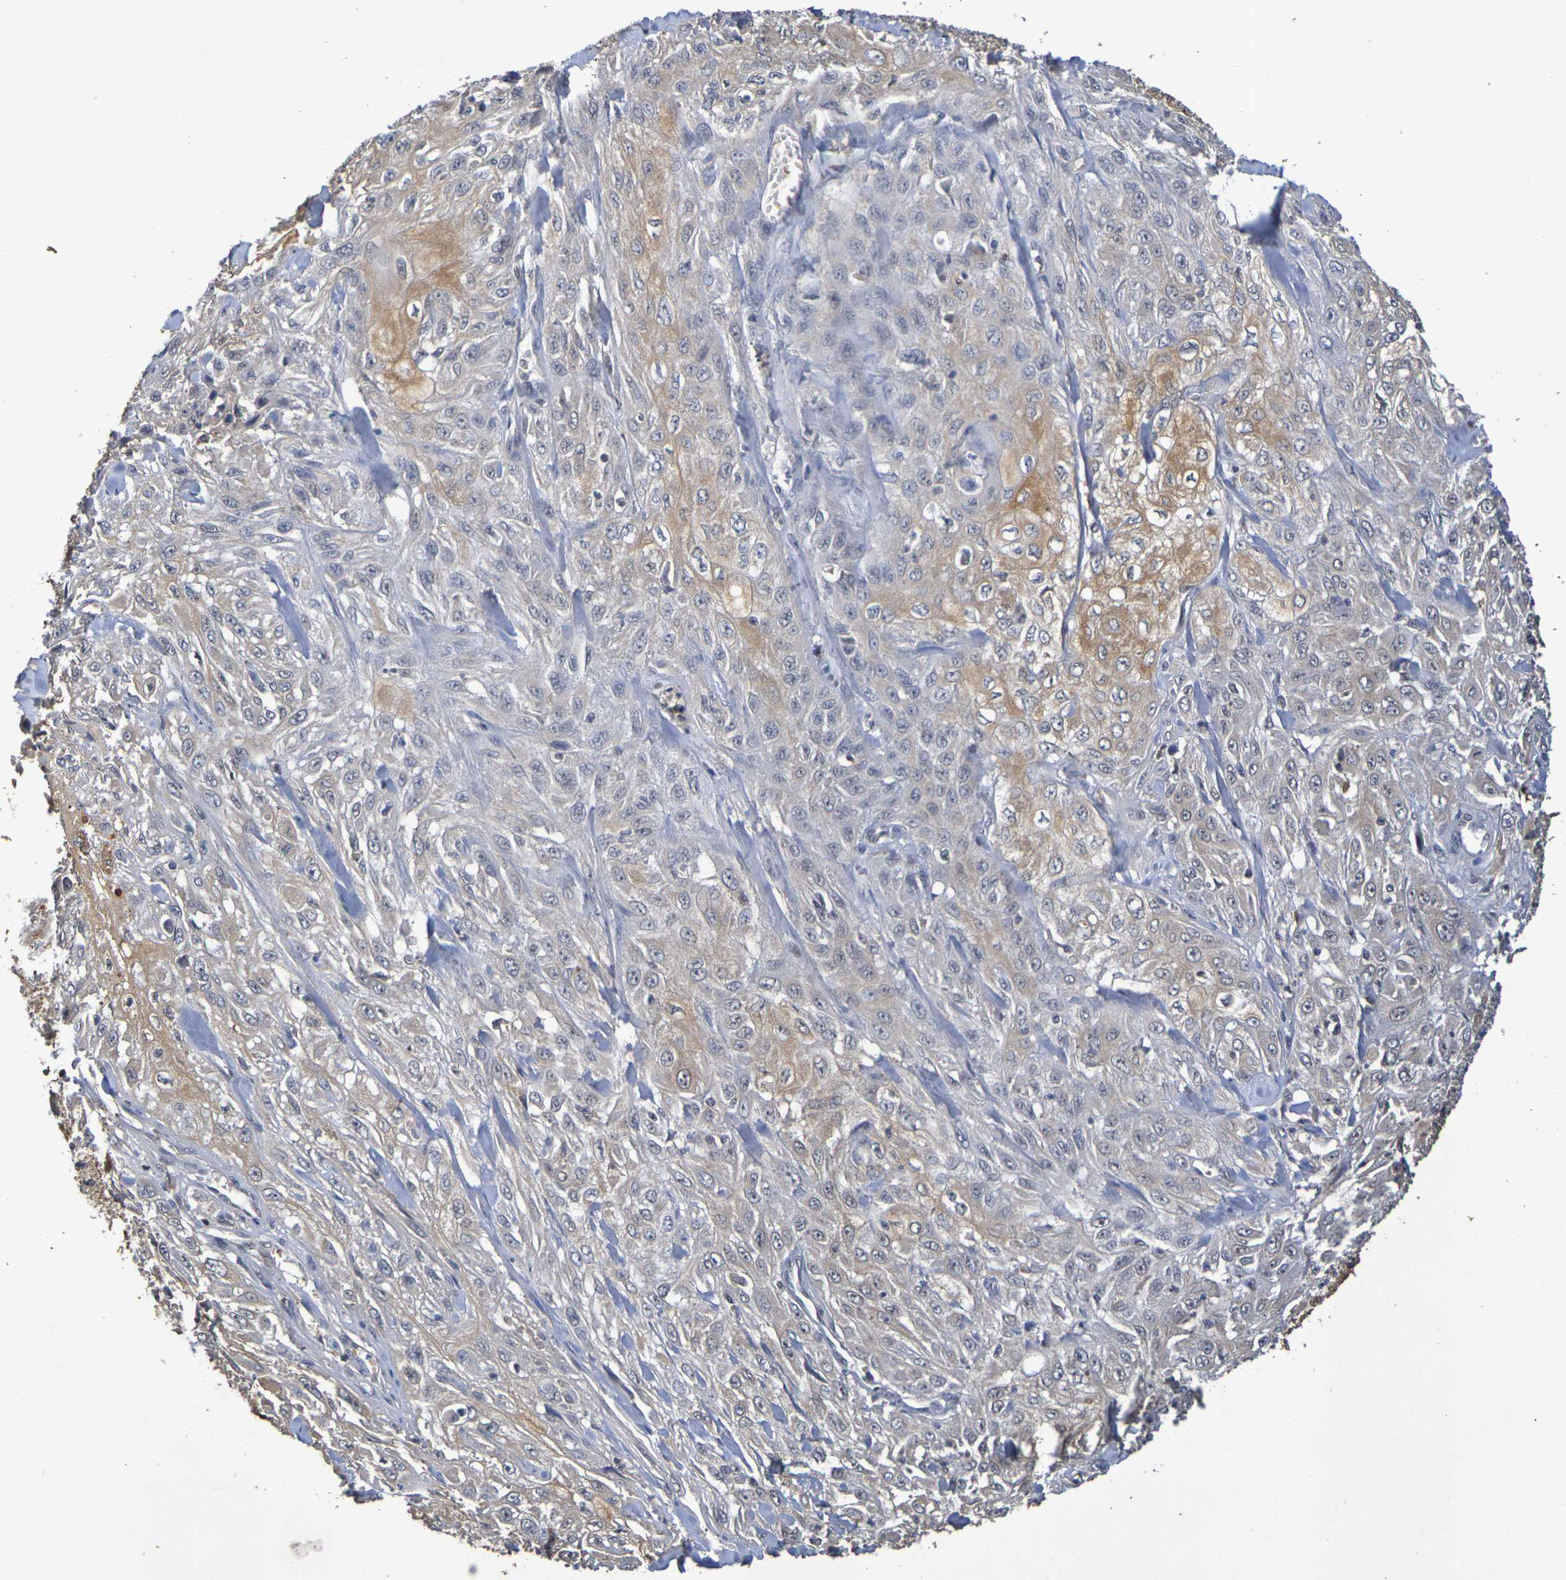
{"staining": {"intensity": "moderate", "quantity": "25%-75%", "location": "cytoplasmic/membranous"}, "tissue": "skin cancer", "cell_type": "Tumor cells", "image_type": "cancer", "snomed": [{"axis": "morphology", "description": "Squamous cell carcinoma, NOS"}, {"axis": "morphology", "description": "Squamous cell carcinoma, metastatic, NOS"}, {"axis": "topography", "description": "Skin"}, {"axis": "topography", "description": "Lymph node"}], "caption": "Moderate cytoplasmic/membranous staining for a protein is present in about 25%-75% of tumor cells of skin cancer using immunohistochemistry (IHC).", "gene": "TERF2", "patient": {"sex": "male", "age": 75}}